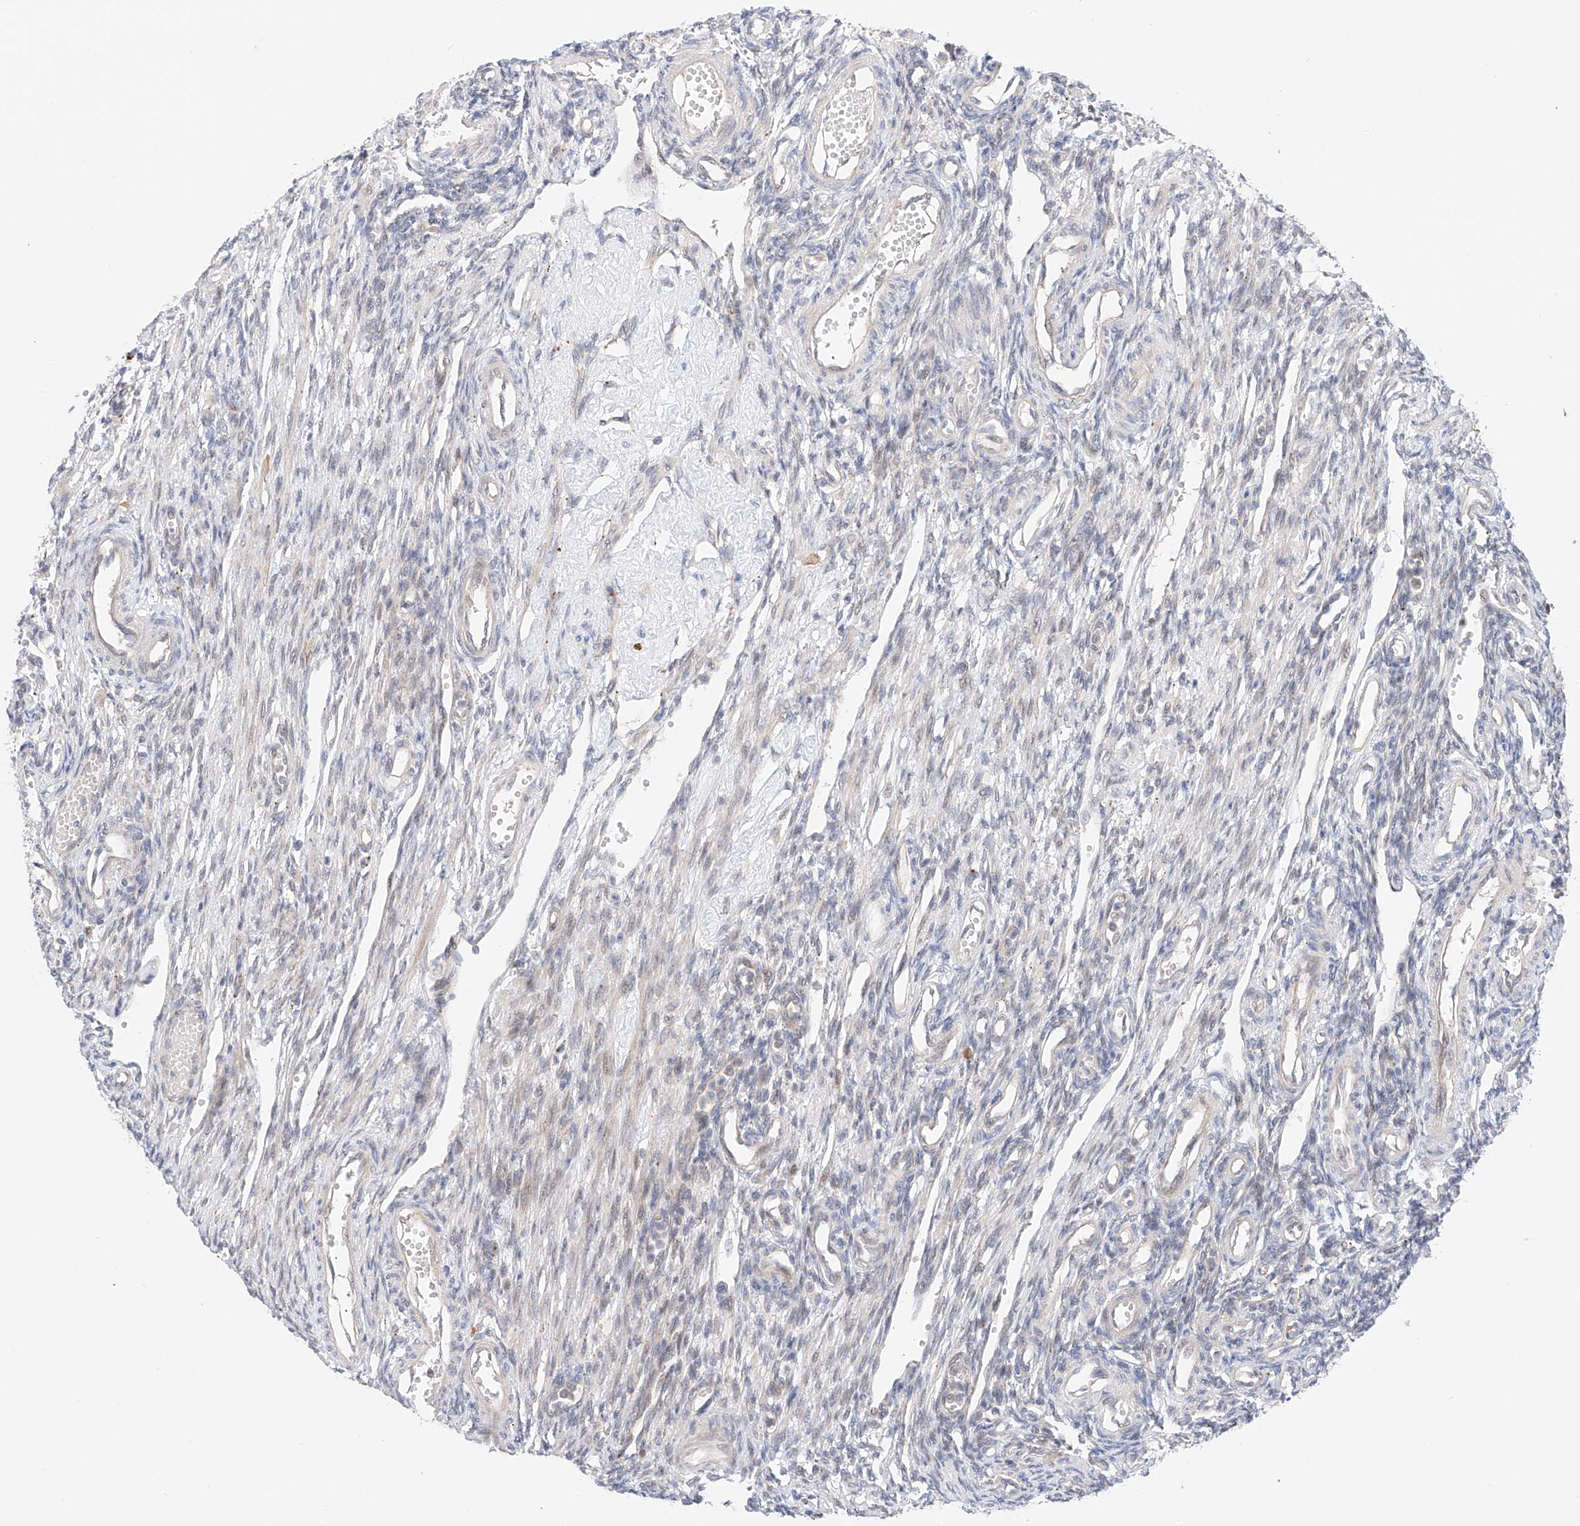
{"staining": {"intensity": "negative", "quantity": "none", "location": "none"}, "tissue": "ovary", "cell_type": "Ovarian stroma cells", "image_type": "normal", "snomed": [{"axis": "morphology", "description": "Normal tissue, NOS"}, {"axis": "morphology", "description": "Cyst, NOS"}, {"axis": "topography", "description": "Ovary"}], "caption": "This is an immunohistochemistry (IHC) image of normal human ovary. There is no staining in ovarian stroma cells.", "gene": "GCNT1", "patient": {"sex": "female", "age": 33}}